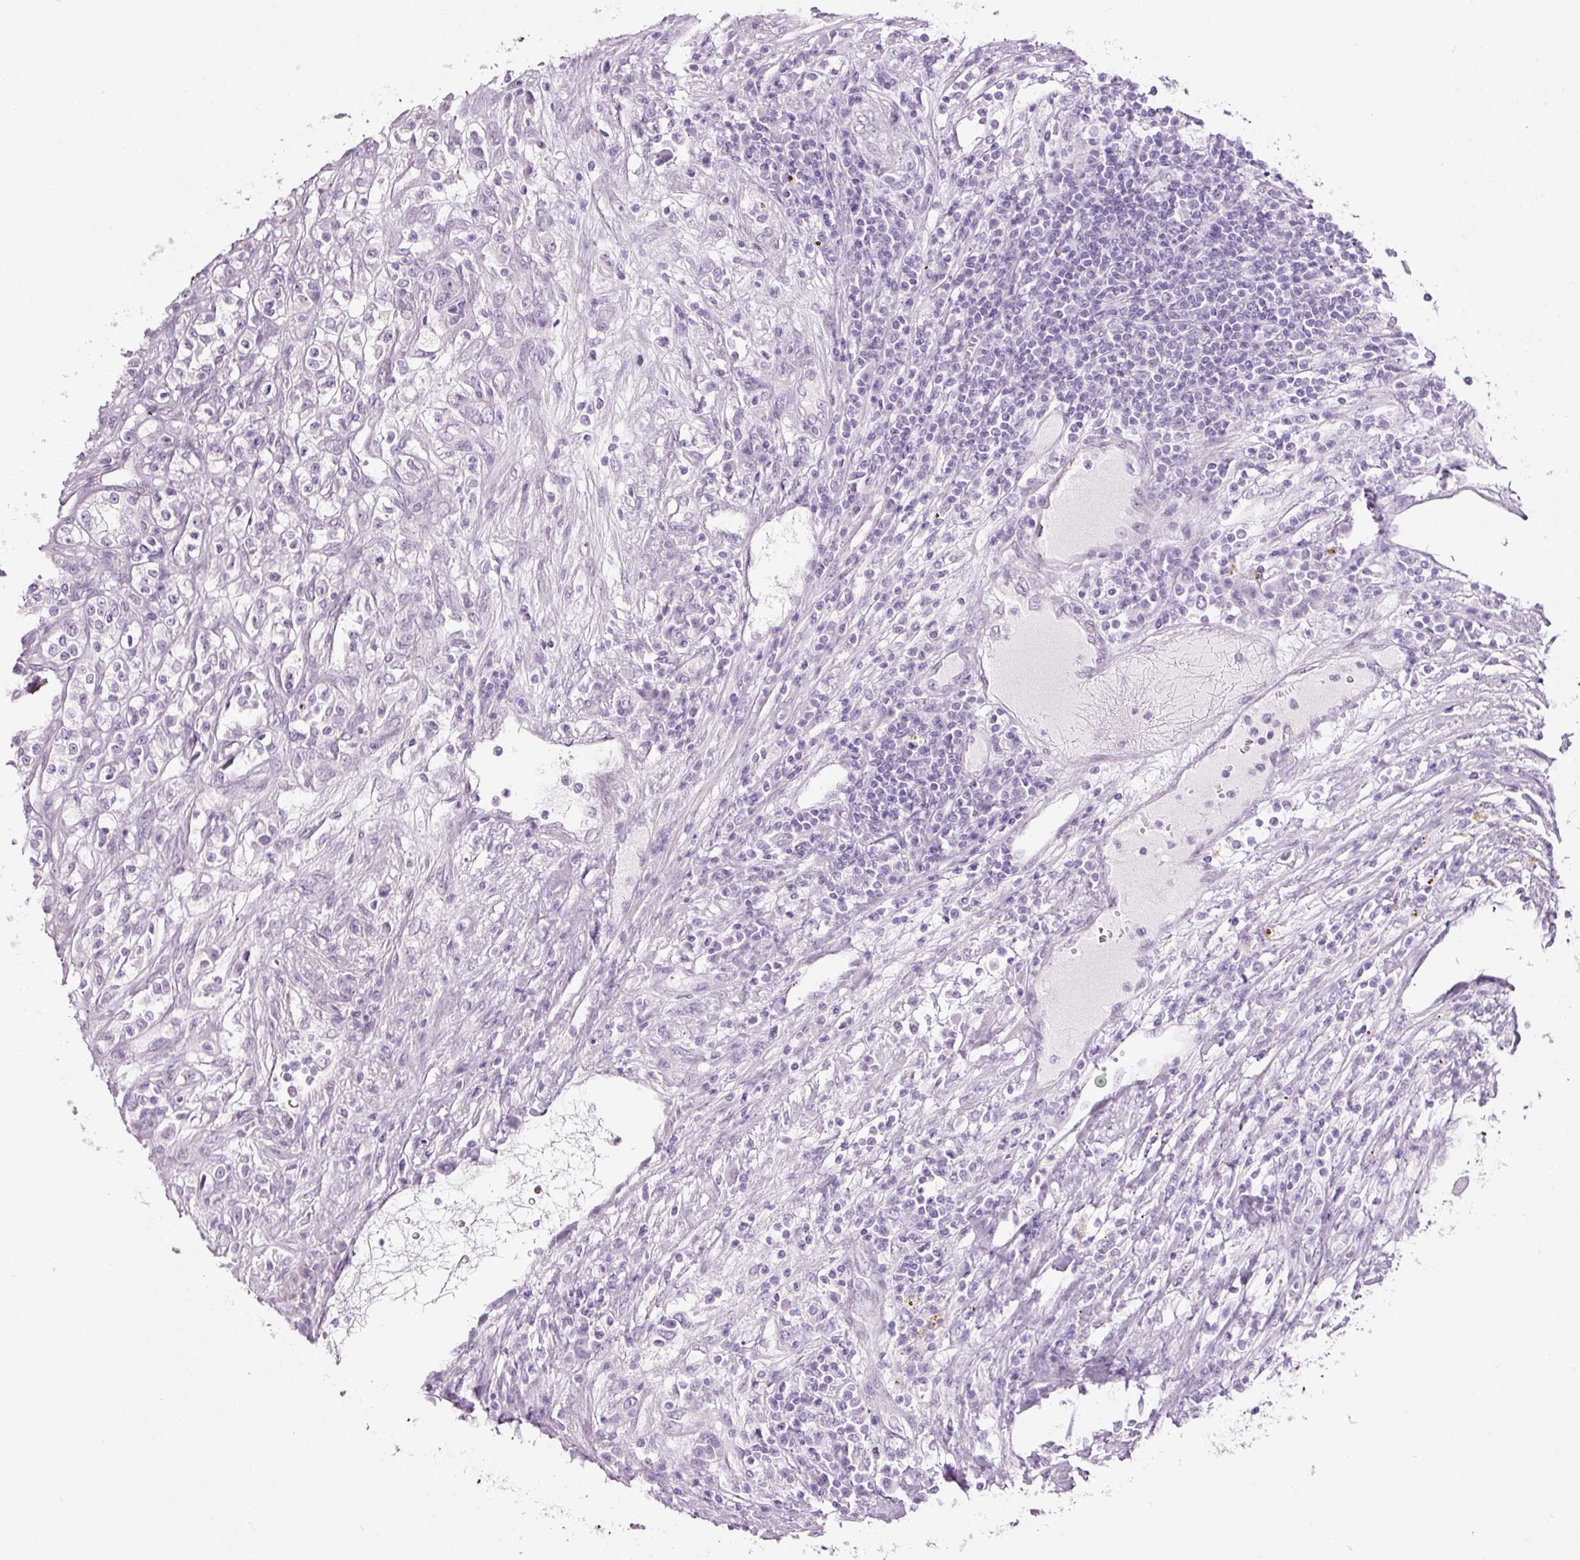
{"staining": {"intensity": "negative", "quantity": "none", "location": "none"}, "tissue": "renal cancer", "cell_type": "Tumor cells", "image_type": "cancer", "snomed": [{"axis": "morphology", "description": "Adenocarcinoma, NOS"}, {"axis": "topography", "description": "Kidney"}], "caption": "This is an immunohistochemistry micrograph of human renal adenocarcinoma. There is no positivity in tumor cells.", "gene": "ANKRD20A1", "patient": {"sex": "female", "age": 52}}